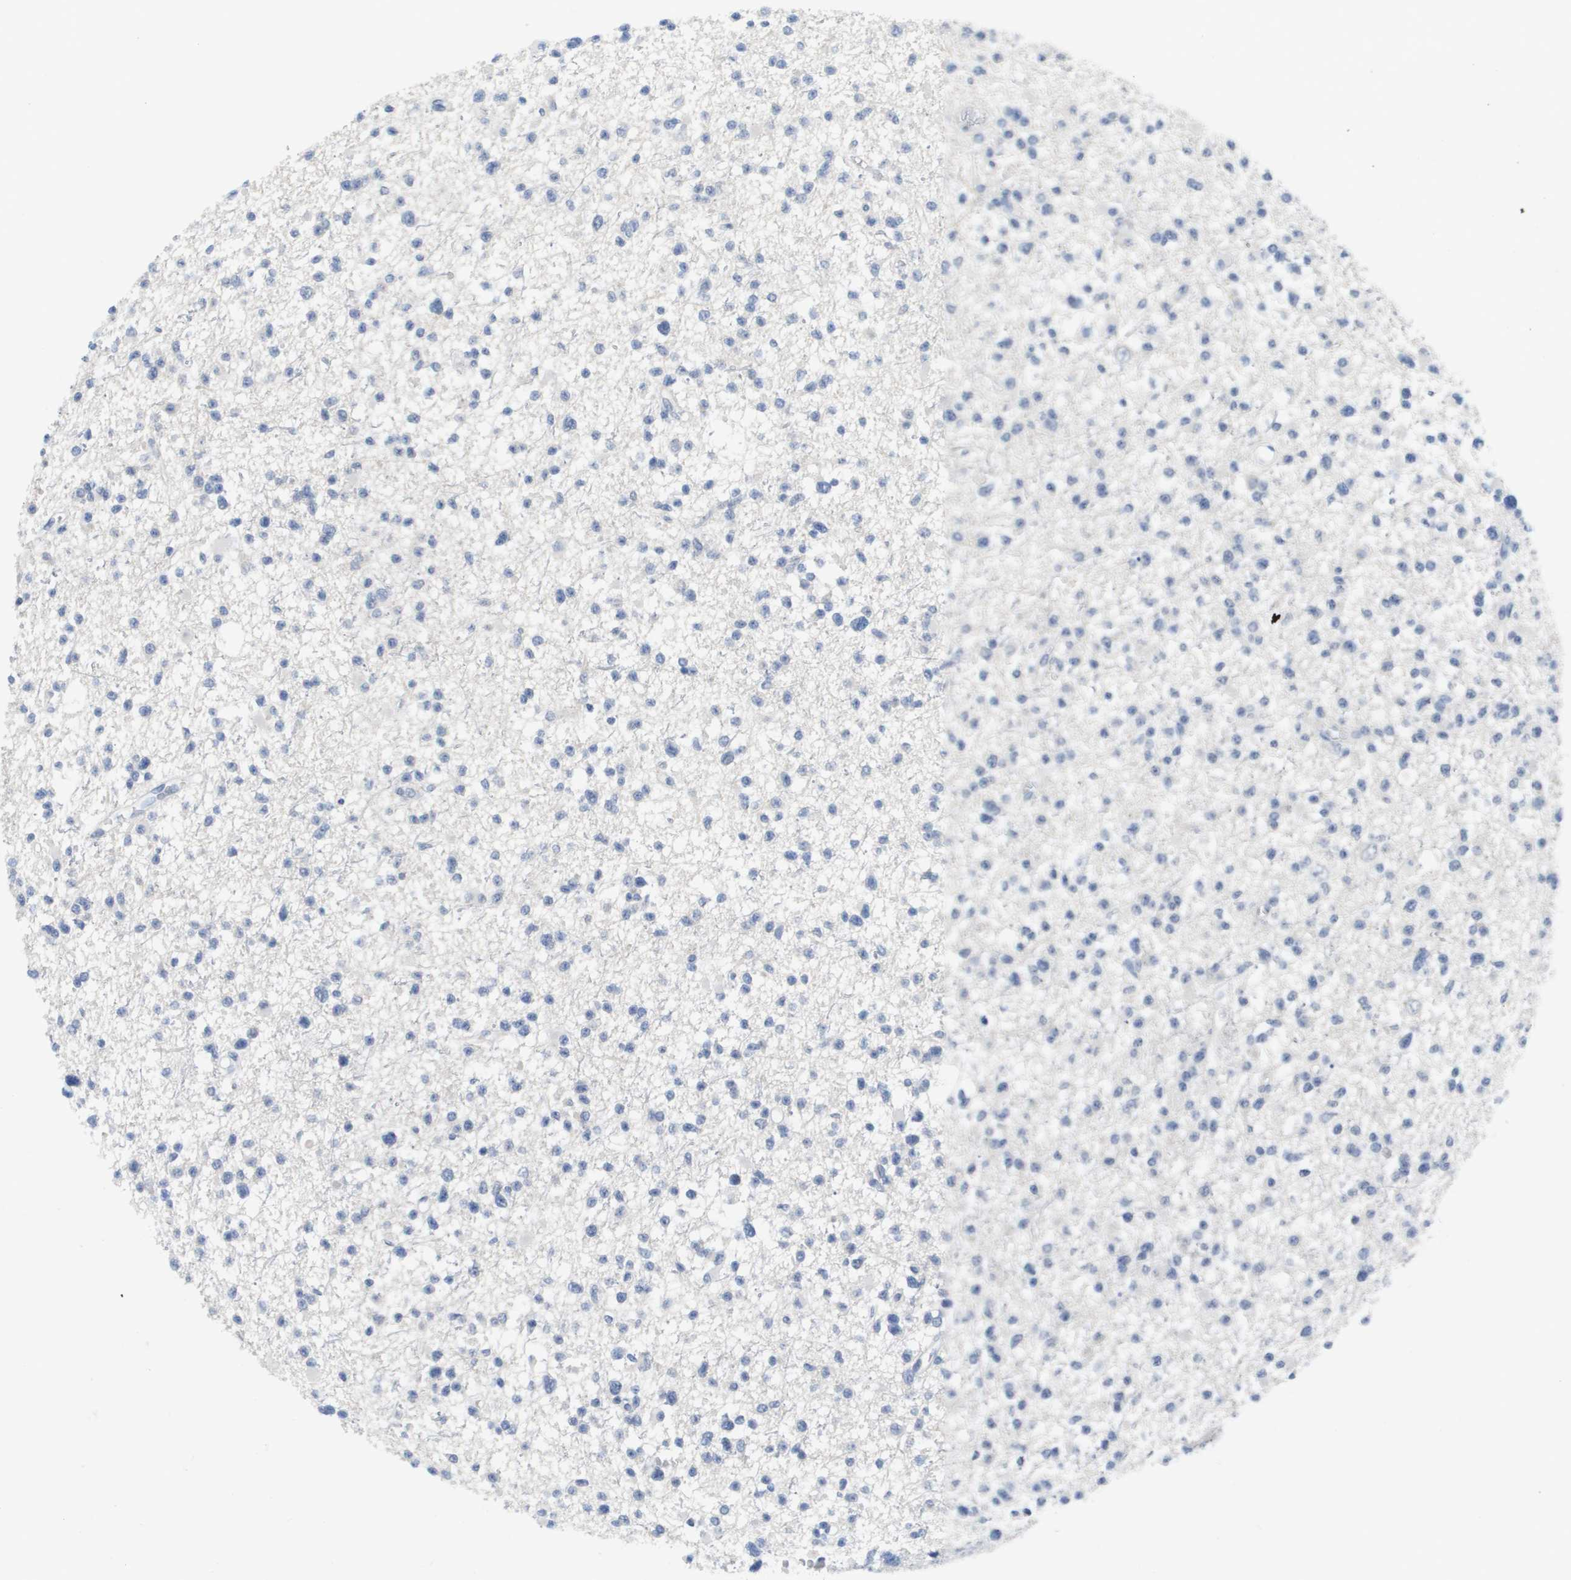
{"staining": {"intensity": "negative", "quantity": "none", "location": "none"}, "tissue": "glioma", "cell_type": "Tumor cells", "image_type": "cancer", "snomed": [{"axis": "morphology", "description": "Glioma, malignant, Low grade"}, {"axis": "topography", "description": "Brain"}], "caption": "Immunohistochemical staining of glioma displays no significant positivity in tumor cells.", "gene": "PDE4A", "patient": {"sex": "female", "age": 22}}